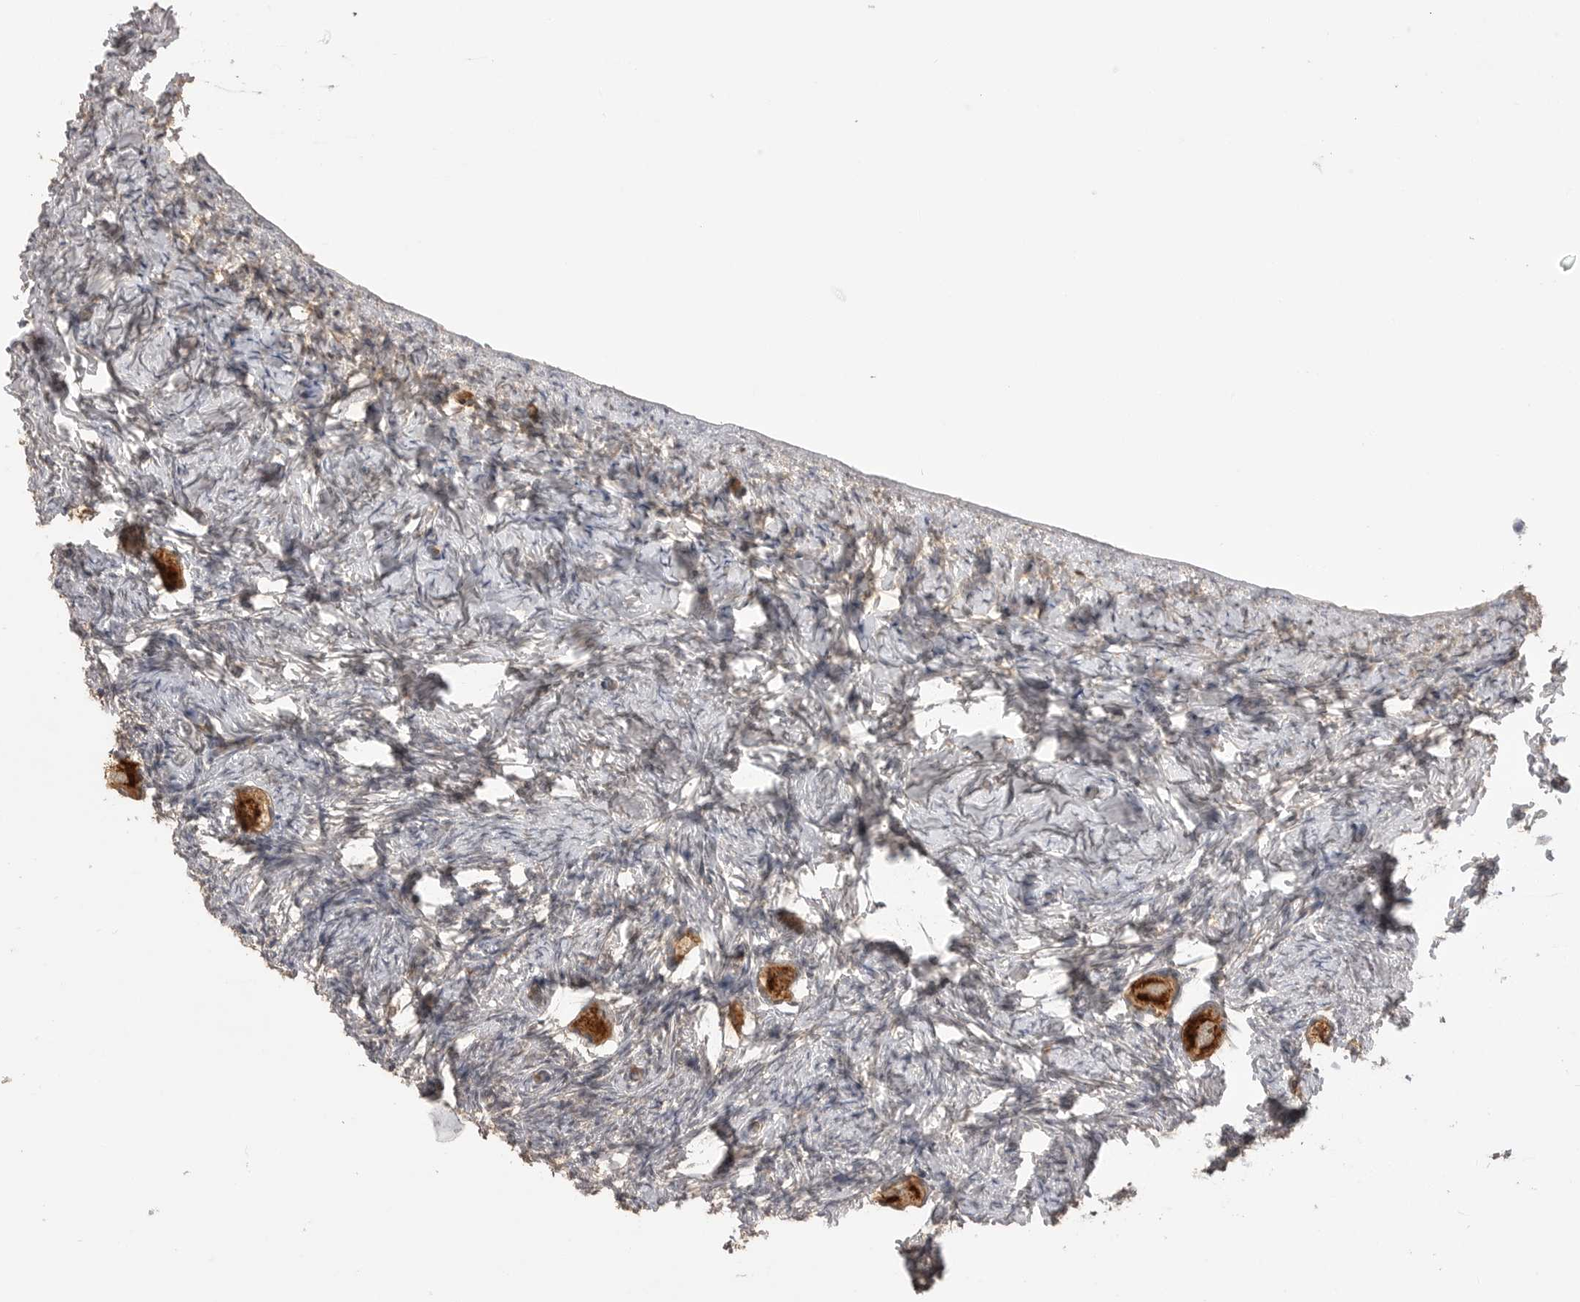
{"staining": {"intensity": "strong", "quantity": ">75%", "location": "cytoplasmic/membranous"}, "tissue": "ovary", "cell_type": "Follicle cells", "image_type": "normal", "snomed": [{"axis": "morphology", "description": "Normal tissue, NOS"}, {"axis": "topography", "description": "Ovary"}], "caption": "A brown stain labels strong cytoplasmic/membranous positivity of a protein in follicle cells of normal human ovary. (DAB (3,3'-diaminobenzidine) IHC with brightfield microscopy, high magnification).", "gene": "ASPSCR1", "patient": {"sex": "female", "age": 27}}